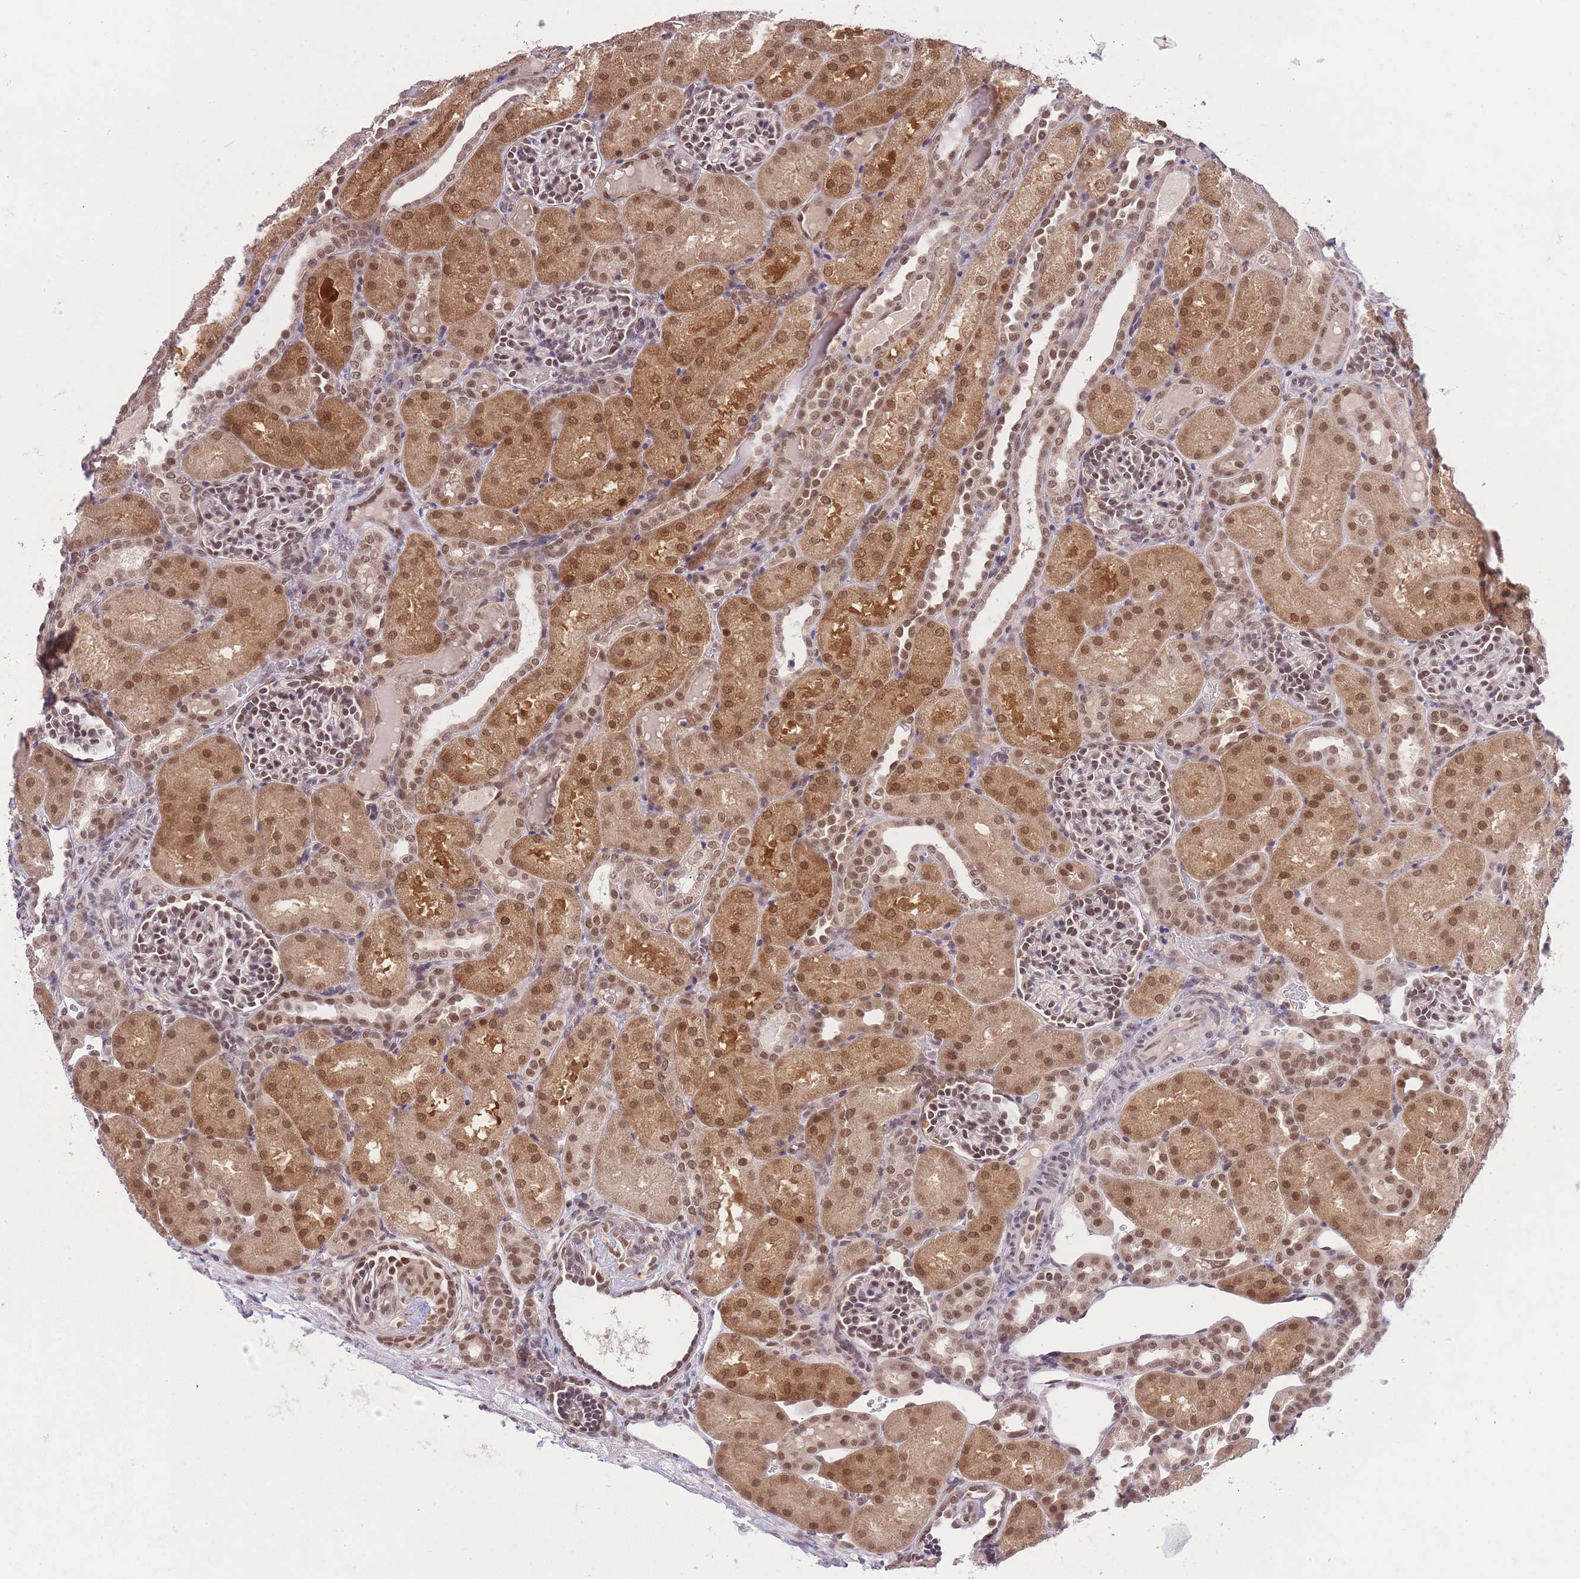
{"staining": {"intensity": "moderate", "quantity": "25%-75%", "location": "nuclear"}, "tissue": "kidney", "cell_type": "Cells in glomeruli", "image_type": "normal", "snomed": [{"axis": "morphology", "description": "Normal tissue, NOS"}, {"axis": "topography", "description": "Kidney"}], "caption": "A high-resolution micrograph shows immunohistochemistry staining of normal kidney, which demonstrates moderate nuclear expression in approximately 25%-75% of cells in glomeruli.", "gene": "TMED3", "patient": {"sex": "male", "age": 1}}